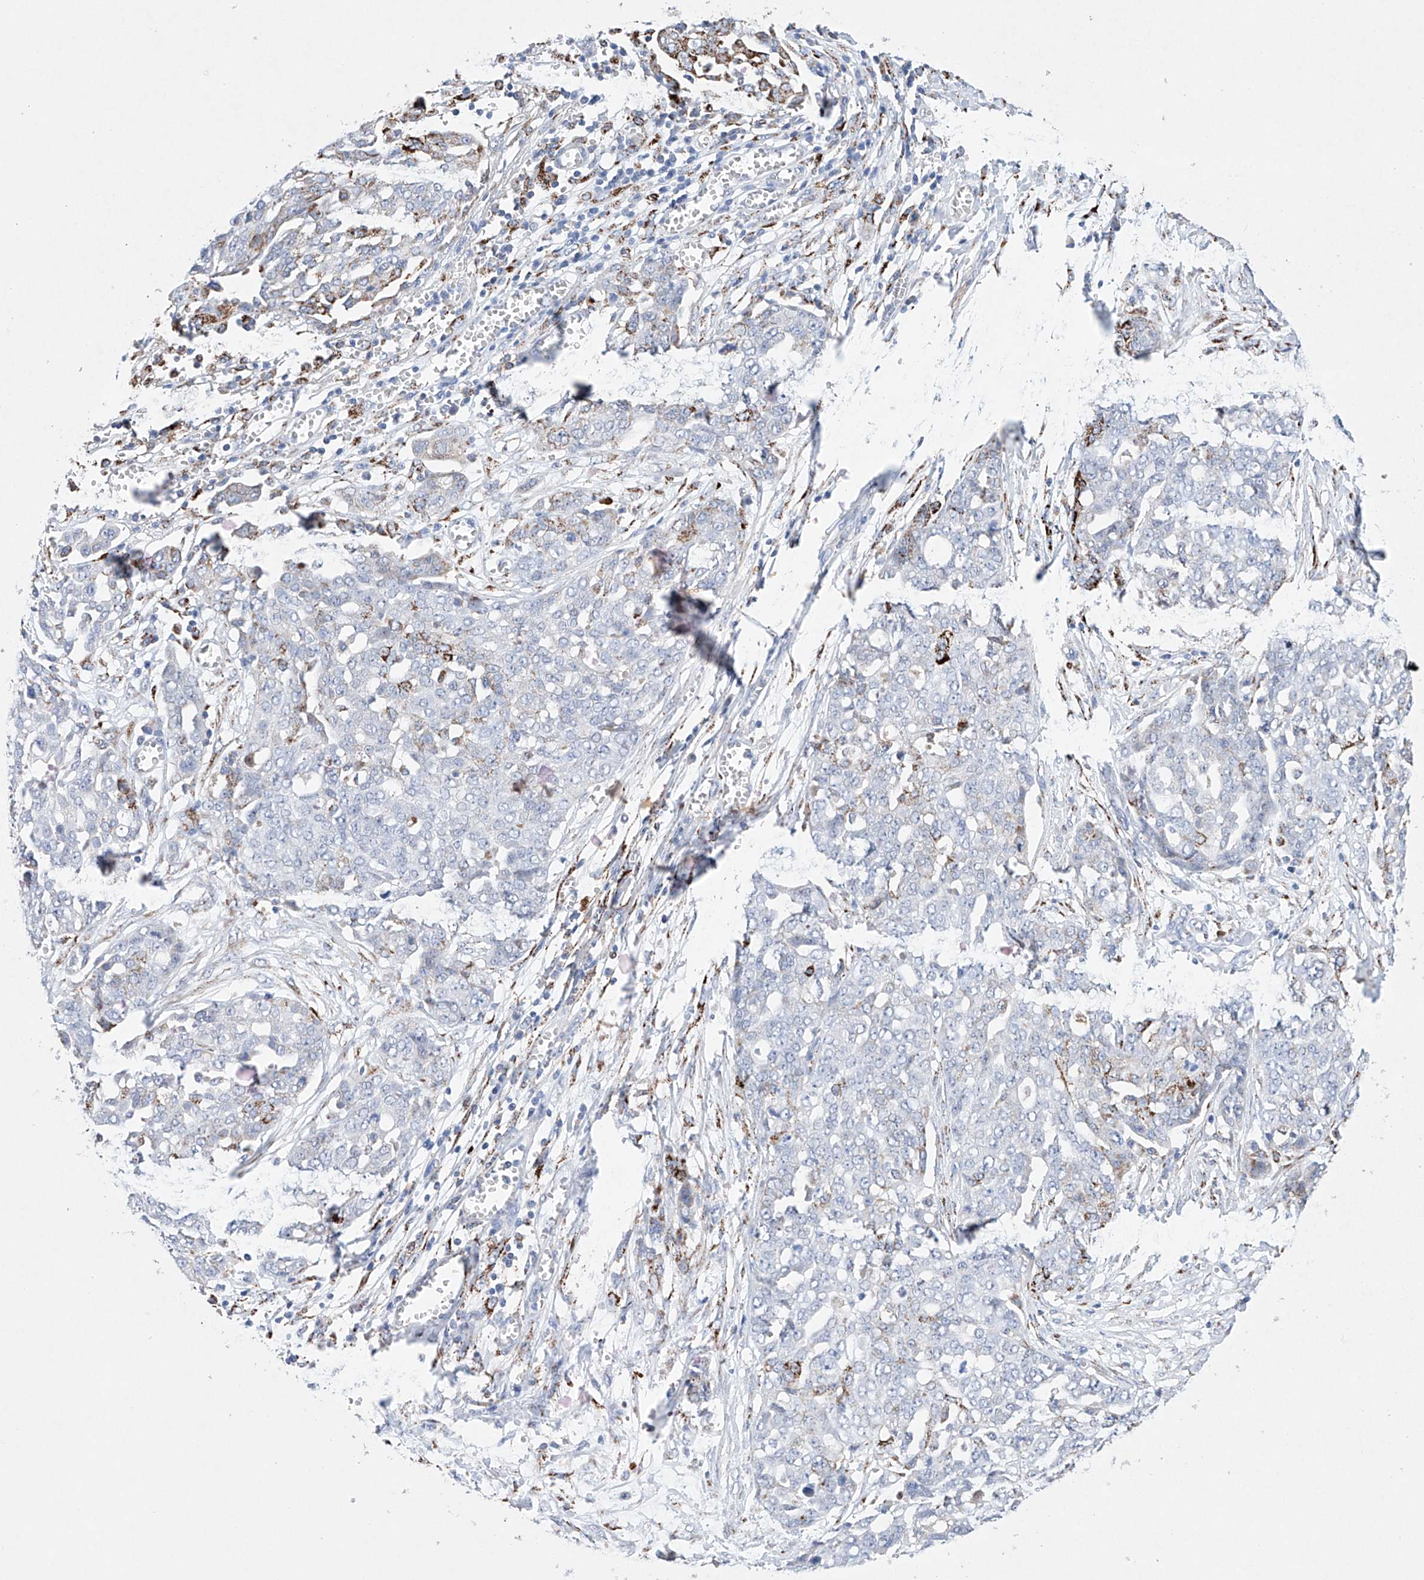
{"staining": {"intensity": "moderate", "quantity": "<25%", "location": "cytoplasmic/membranous"}, "tissue": "ovarian cancer", "cell_type": "Tumor cells", "image_type": "cancer", "snomed": [{"axis": "morphology", "description": "Cystadenocarcinoma, serous, NOS"}, {"axis": "topography", "description": "Soft tissue"}, {"axis": "topography", "description": "Ovary"}], "caption": "Ovarian serous cystadenocarcinoma was stained to show a protein in brown. There is low levels of moderate cytoplasmic/membranous expression in about <25% of tumor cells.", "gene": "NRROS", "patient": {"sex": "female", "age": 57}}